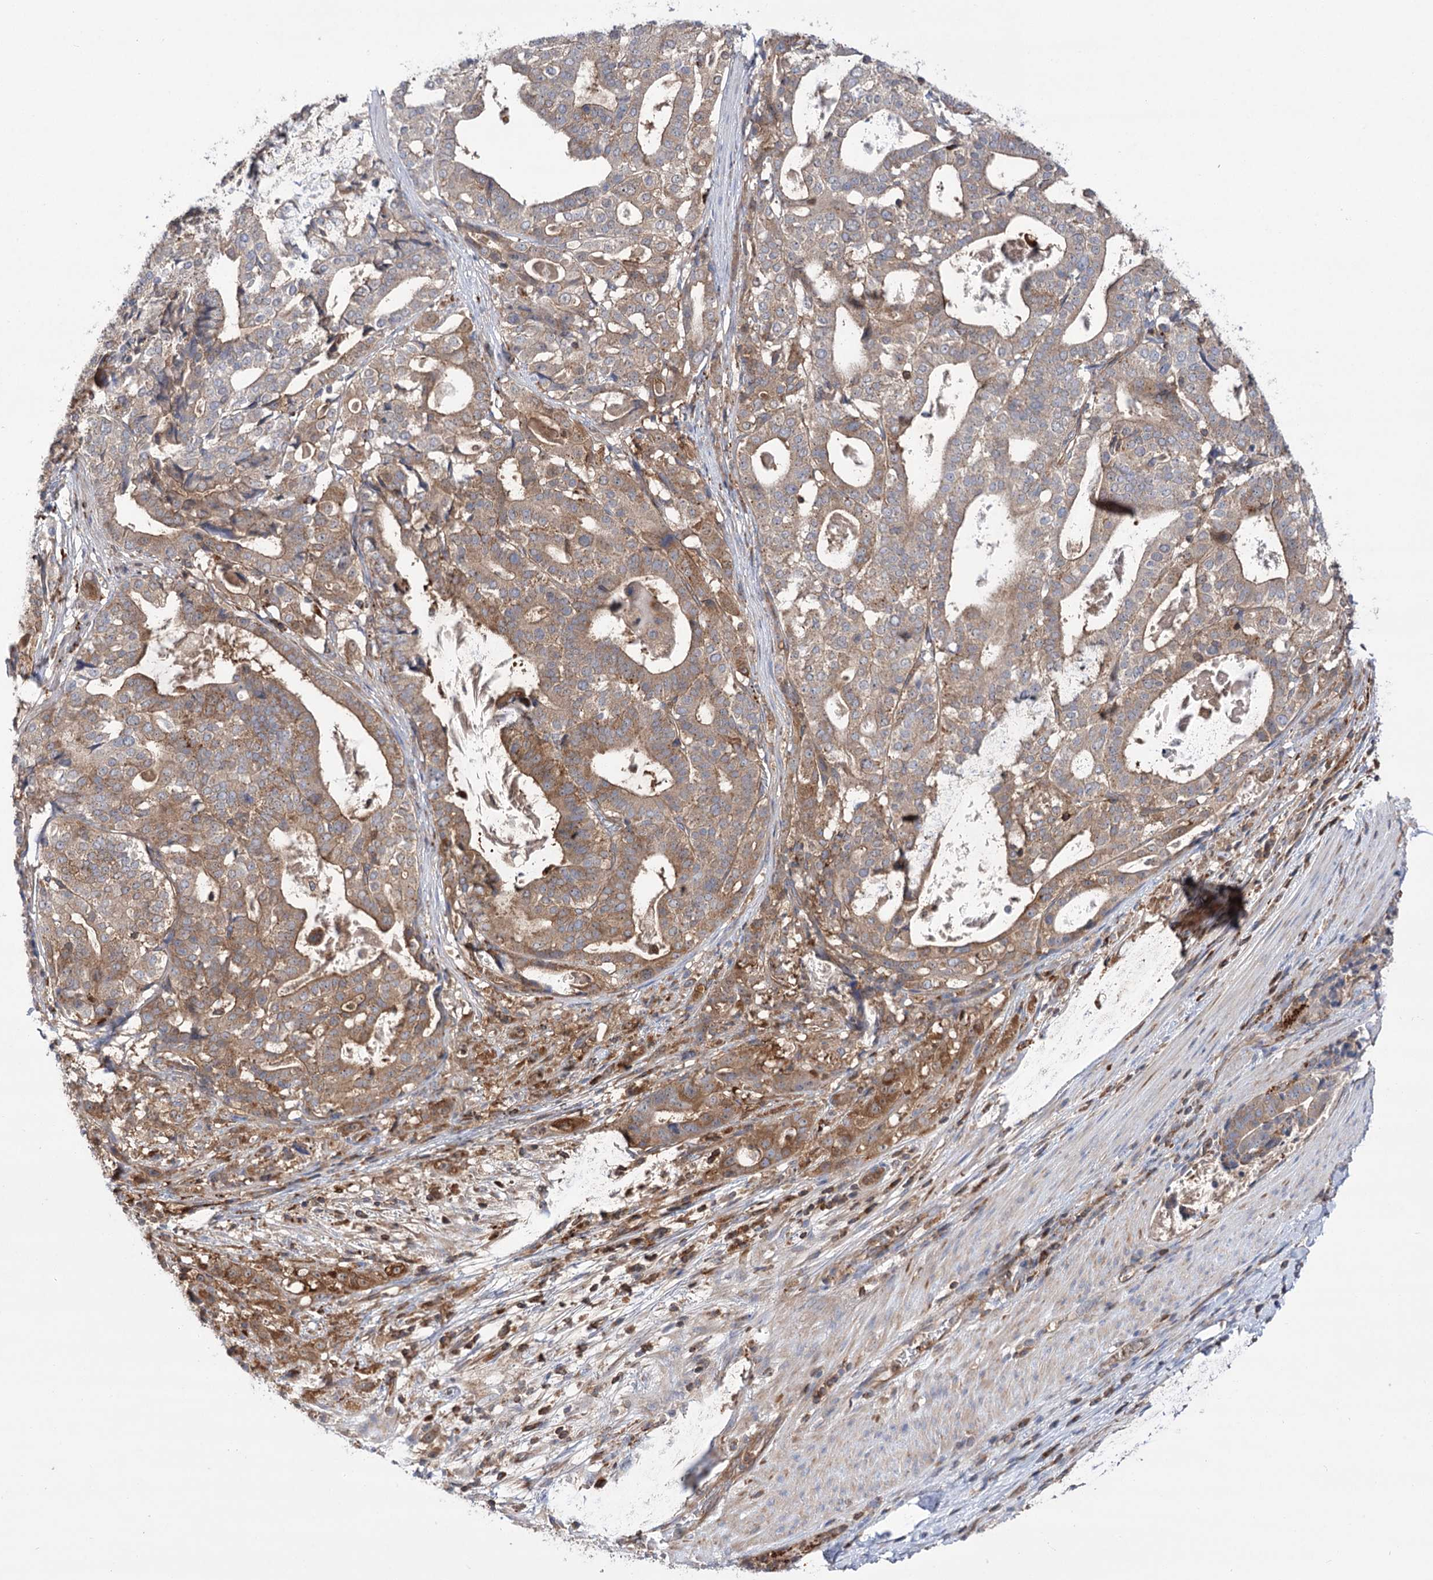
{"staining": {"intensity": "moderate", "quantity": ">75%", "location": "cytoplasmic/membranous"}, "tissue": "stomach cancer", "cell_type": "Tumor cells", "image_type": "cancer", "snomed": [{"axis": "morphology", "description": "Adenocarcinoma, NOS"}, {"axis": "topography", "description": "Stomach"}], "caption": "A brown stain shows moderate cytoplasmic/membranous positivity of a protein in human adenocarcinoma (stomach) tumor cells.", "gene": "VPS37B", "patient": {"sex": "male", "age": 48}}